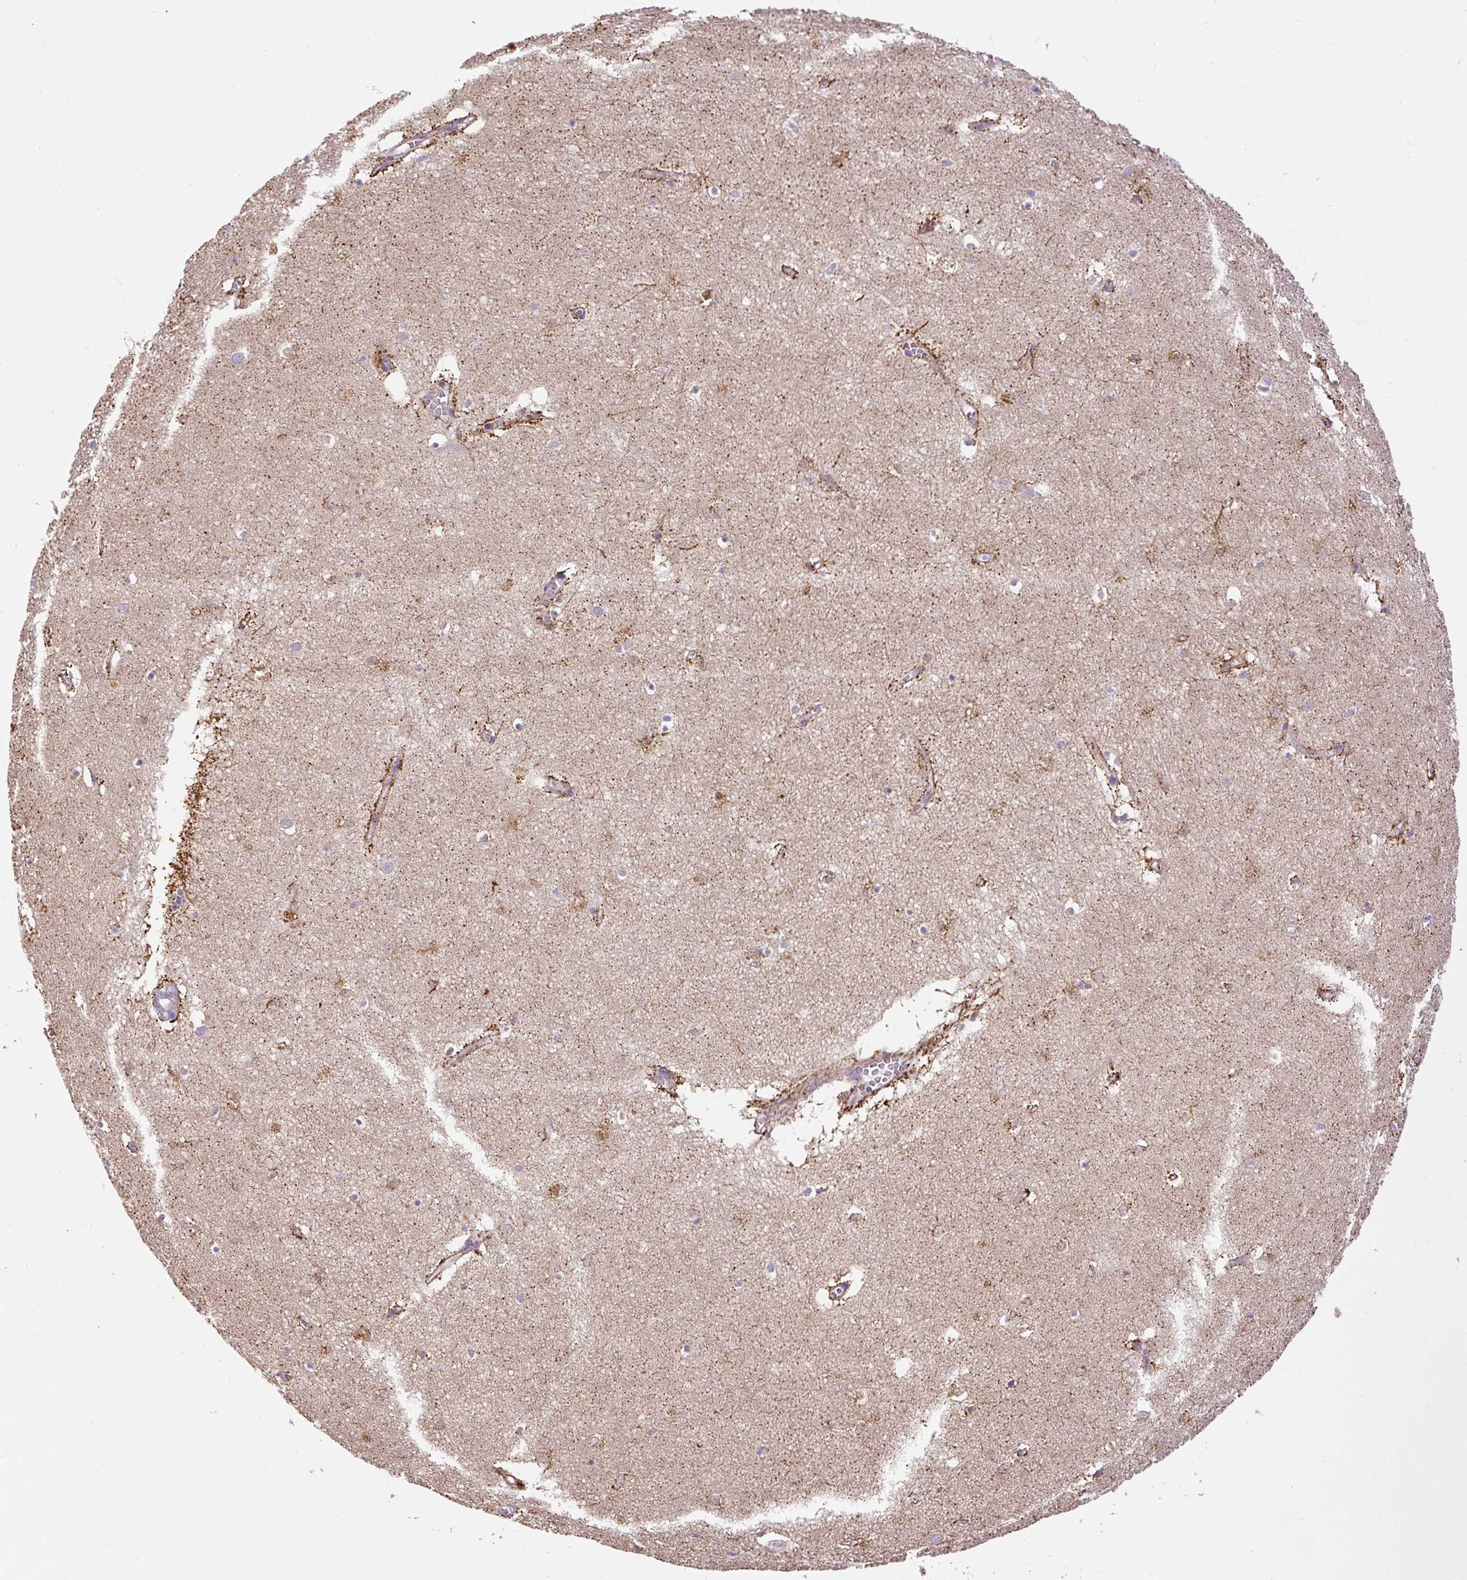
{"staining": {"intensity": "negative", "quantity": "none", "location": "none"}, "tissue": "hippocampus", "cell_type": "Glial cells", "image_type": "normal", "snomed": [{"axis": "morphology", "description": "Normal tissue, NOS"}, {"axis": "topography", "description": "Hippocampus"}], "caption": "Immunohistochemistry photomicrograph of benign human hippocampus stained for a protein (brown), which exhibits no staining in glial cells.", "gene": "DAPK1", "patient": {"sex": "female", "age": 64}}